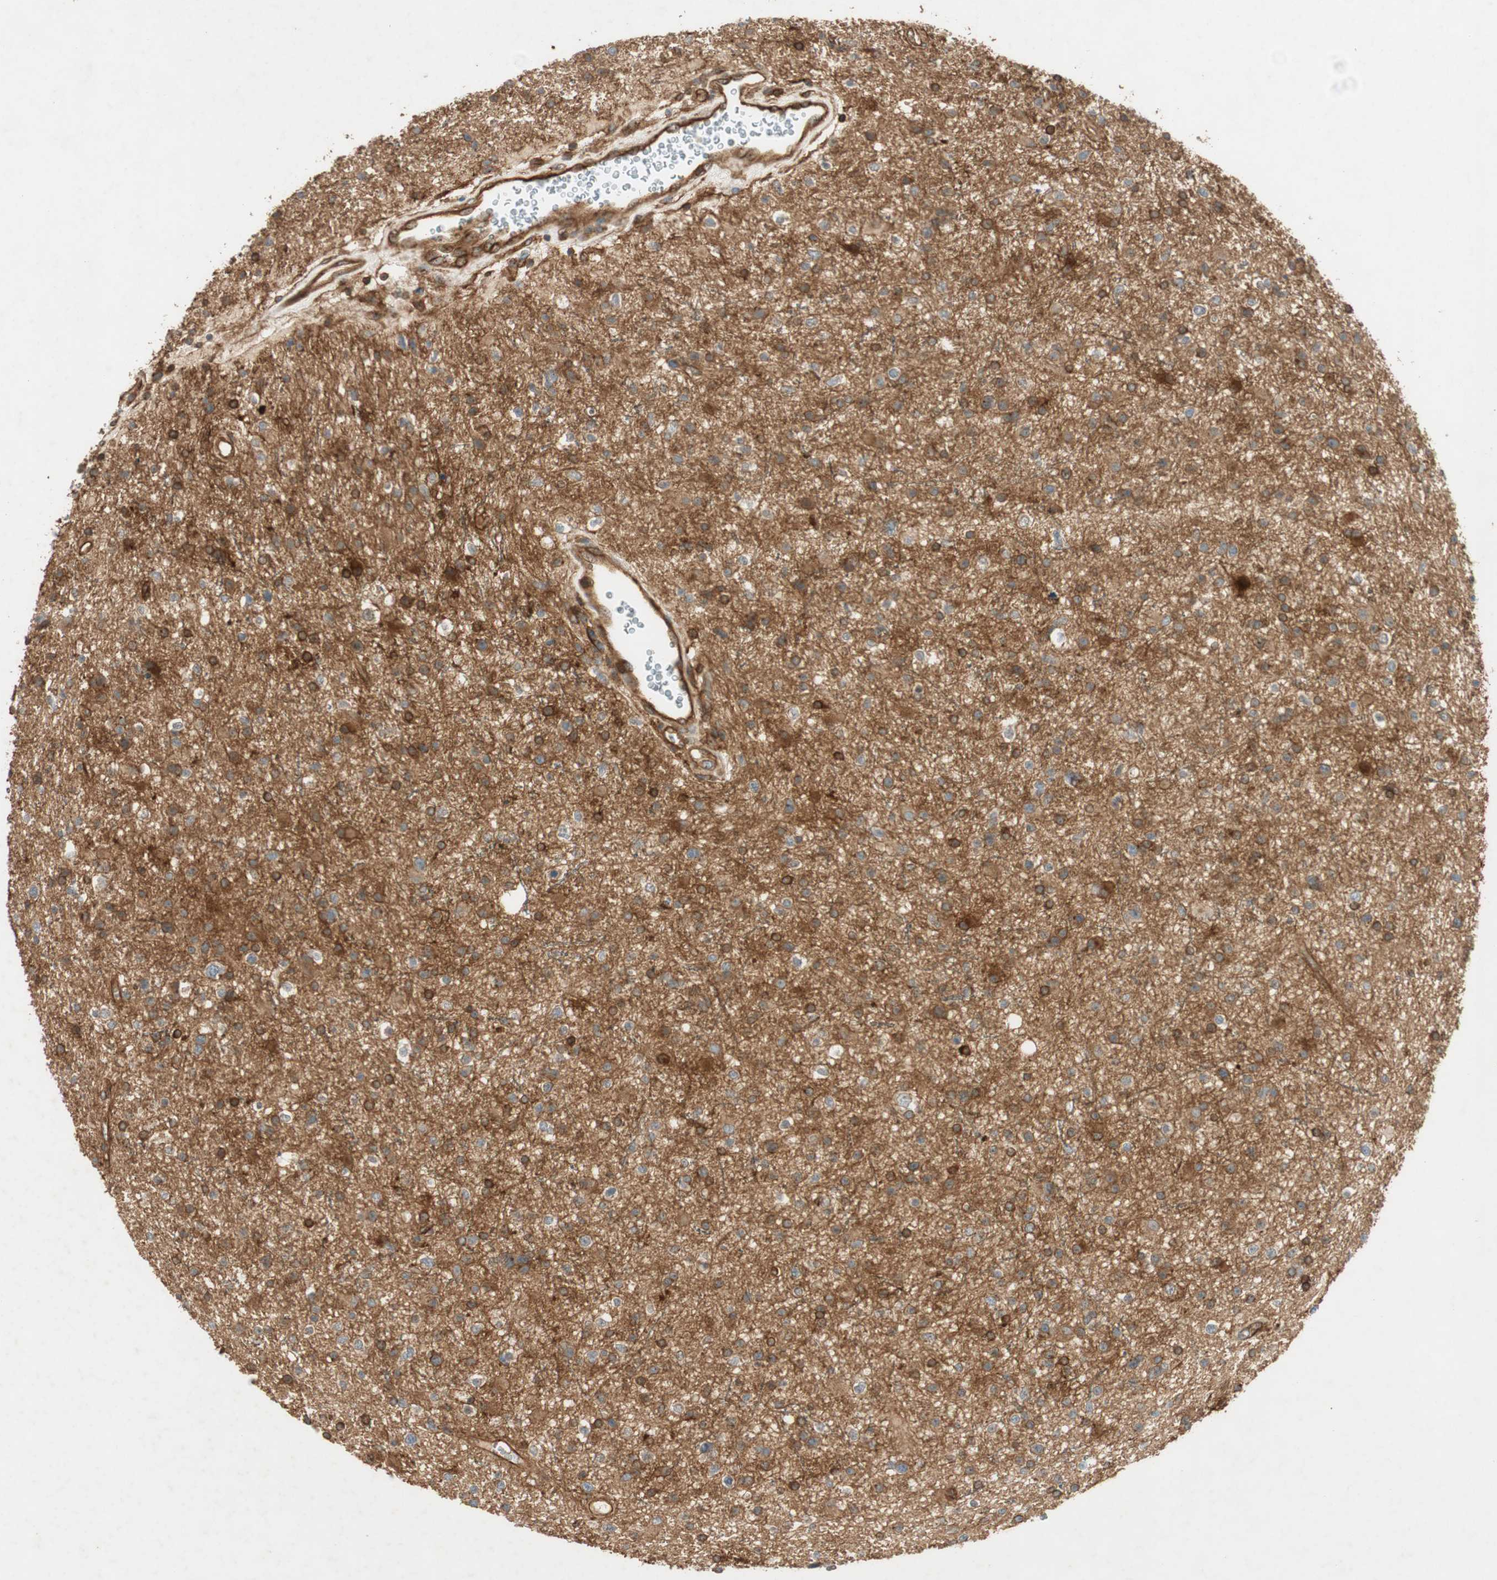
{"staining": {"intensity": "moderate", "quantity": ">75%", "location": "cytoplasmic/membranous"}, "tissue": "glioma", "cell_type": "Tumor cells", "image_type": "cancer", "snomed": [{"axis": "morphology", "description": "Glioma, malignant, High grade"}, {"axis": "topography", "description": "Brain"}], "caption": "Immunohistochemistry (IHC) staining of malignant high-grade glioma, which shows medium levels of moderate cytoplasmic/membranous expression in about >75% of tumor cells indicating moderate cytoplasmic/membranous protein staining. The staining was performed using DAB (brown) for protein detection and nuclei were counterstained in hematoxylin (blue).", "gene": "BTN3A3", "patient": {"sex": "male", "age": 33}}